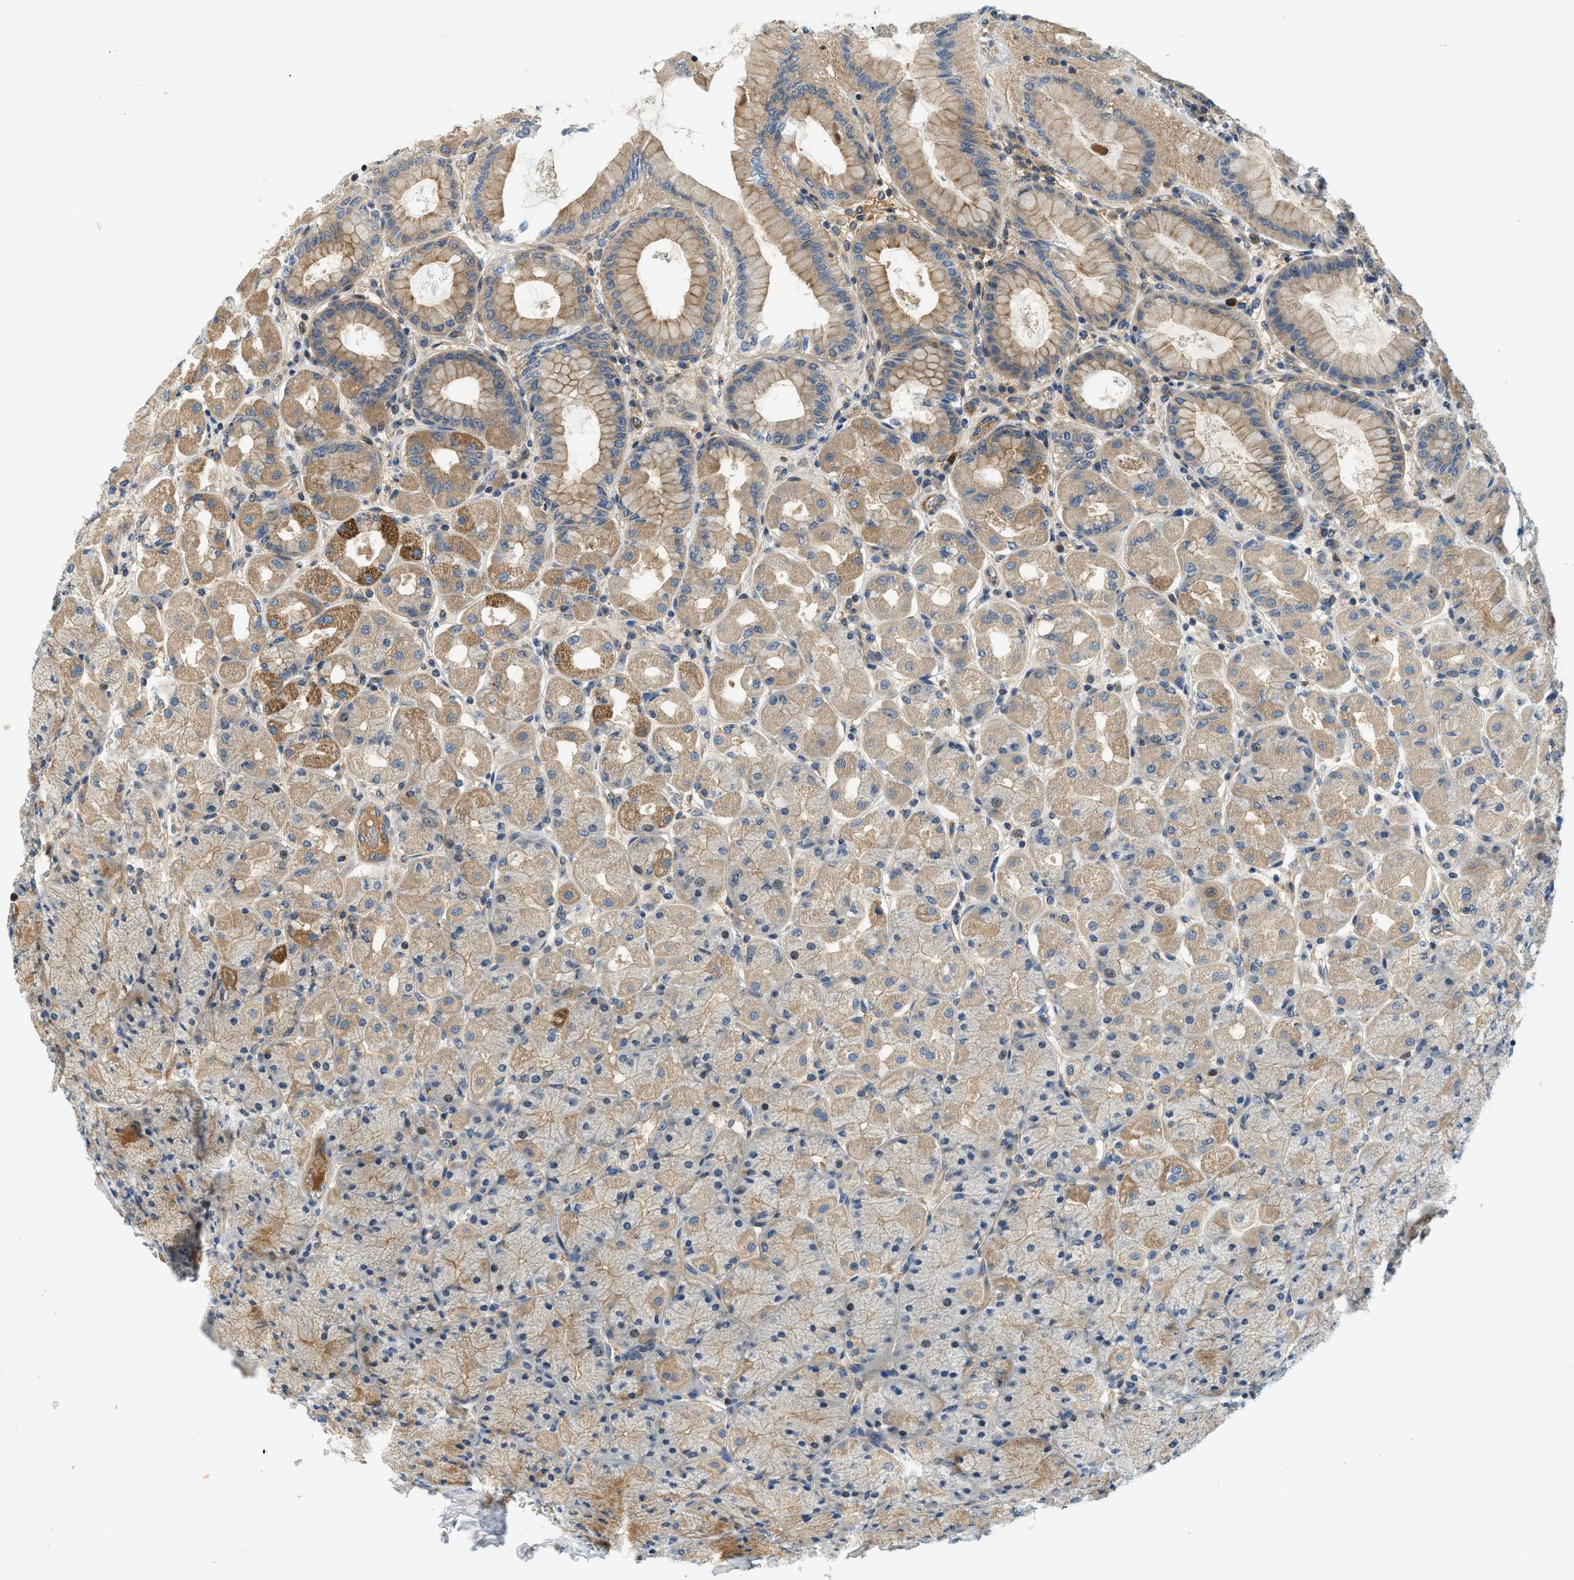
{"staining": {"intensity": "moderate", "quantity": ">75%", "location": "cytoplasmic/membranous"}, "tissue": "stomach", "cell_type": "Glandular cells", "image_type": "normal", "snomed": [{"axis": "morphology", "description": "Normal tissue, NOS"}, {"axis": "topography", "description": "Stomach, upper"}], "caption": "Immunohistochemical staining of unremarkable human stomach exhibits medium levels of moderate cytoplasmic/membranous staining in about >75% of glandular cells.", "gene": "KCNK1", "patient": {"sex": "female", "age": 56}}